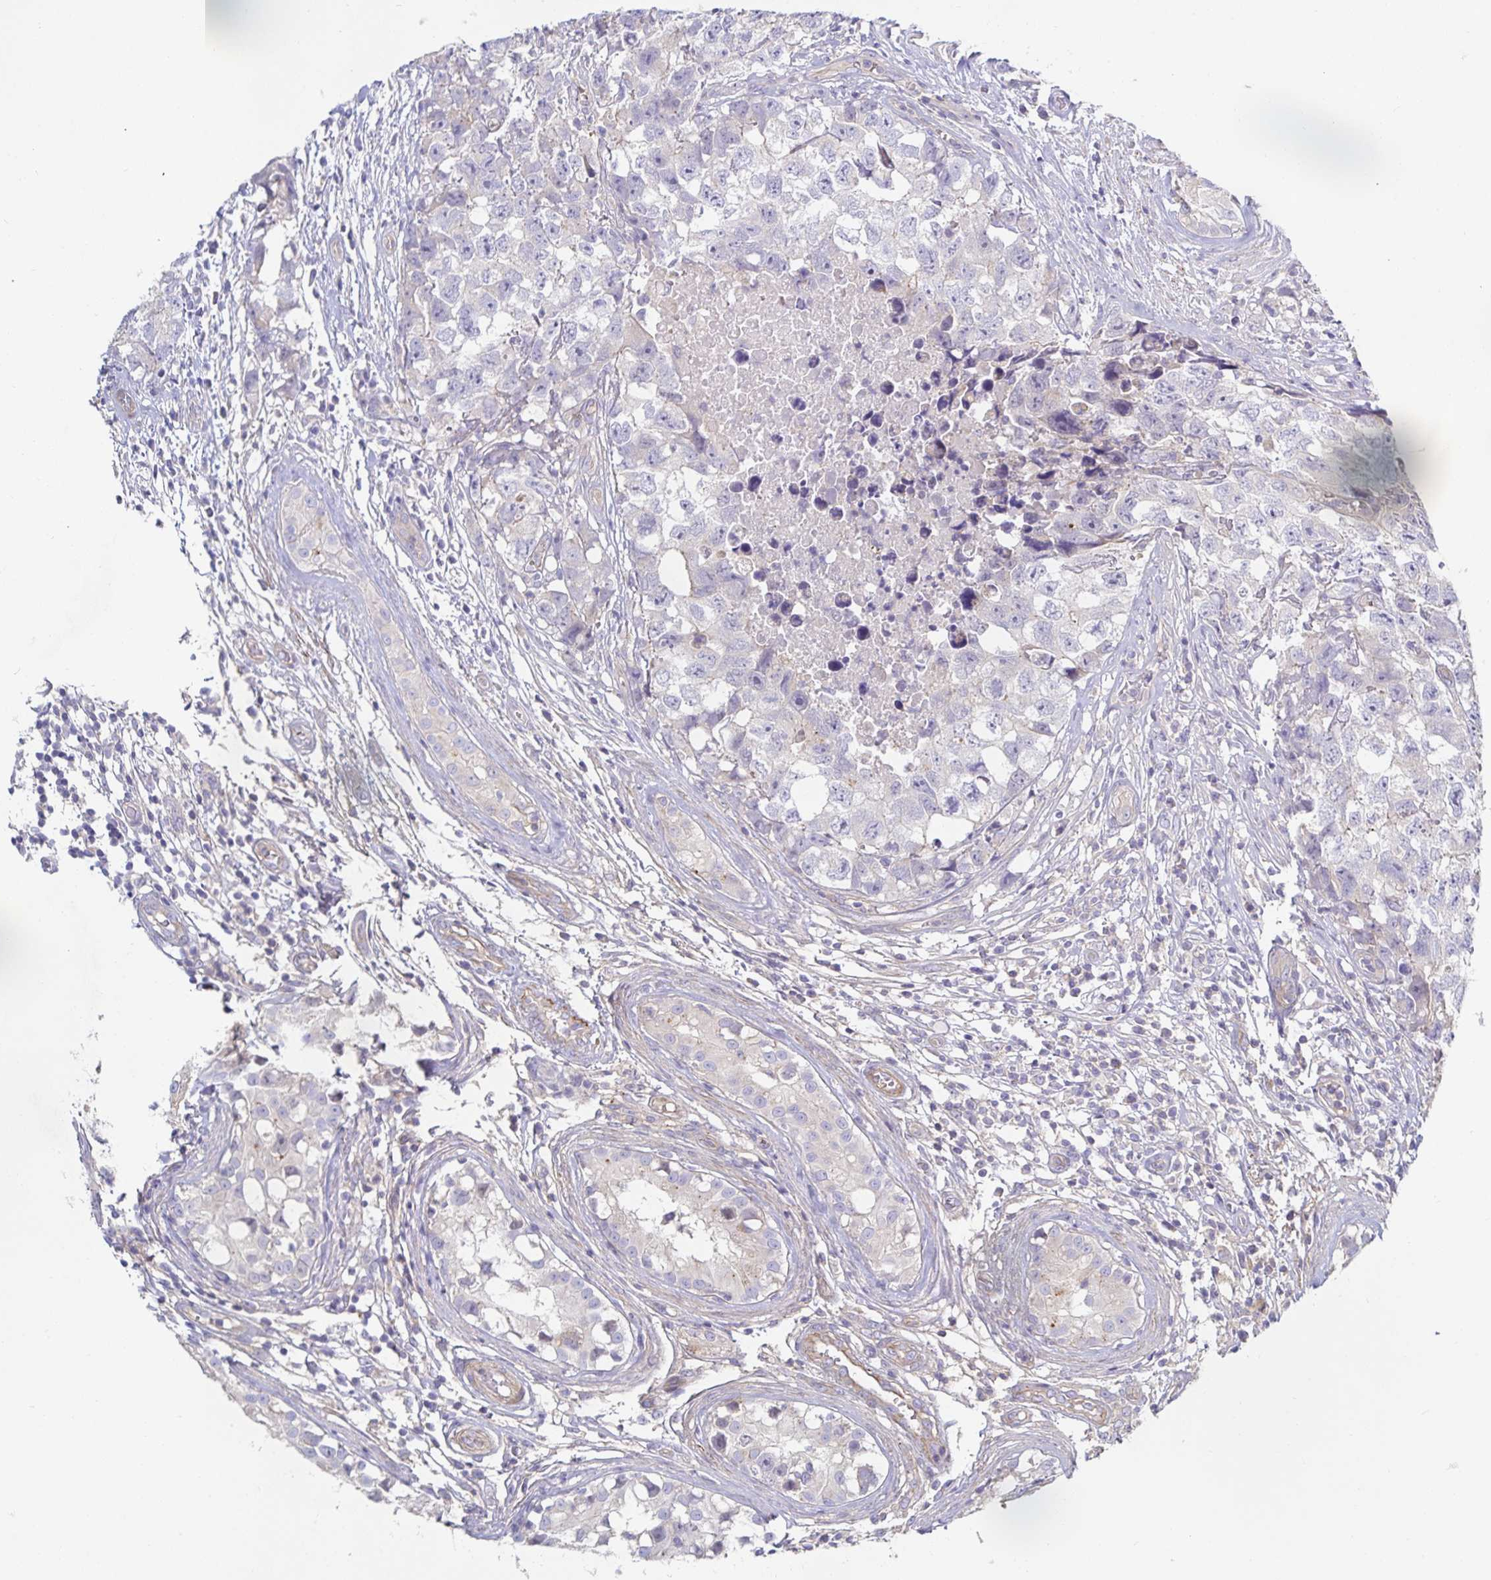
{"staining": {"intensity": "negative", "quantity": "none", "location": "none"}, "tissue": "testis cancer", "cell_type": "Tumor cells", "image_type": "cancer", "snomed": [{"axis": "morphology", "description": "Carcinoma, Embryonal, NOS"}, {"axis": "topography", "description": "Testis"}], "caption": "A high-resolution photomicrograph shows IHC staining of testis cancer (embryonal carcinoma), which shows no significant staining in tumor cells.", "gene": "METTL22", "patient": {"sex": "male", "age": 22}}